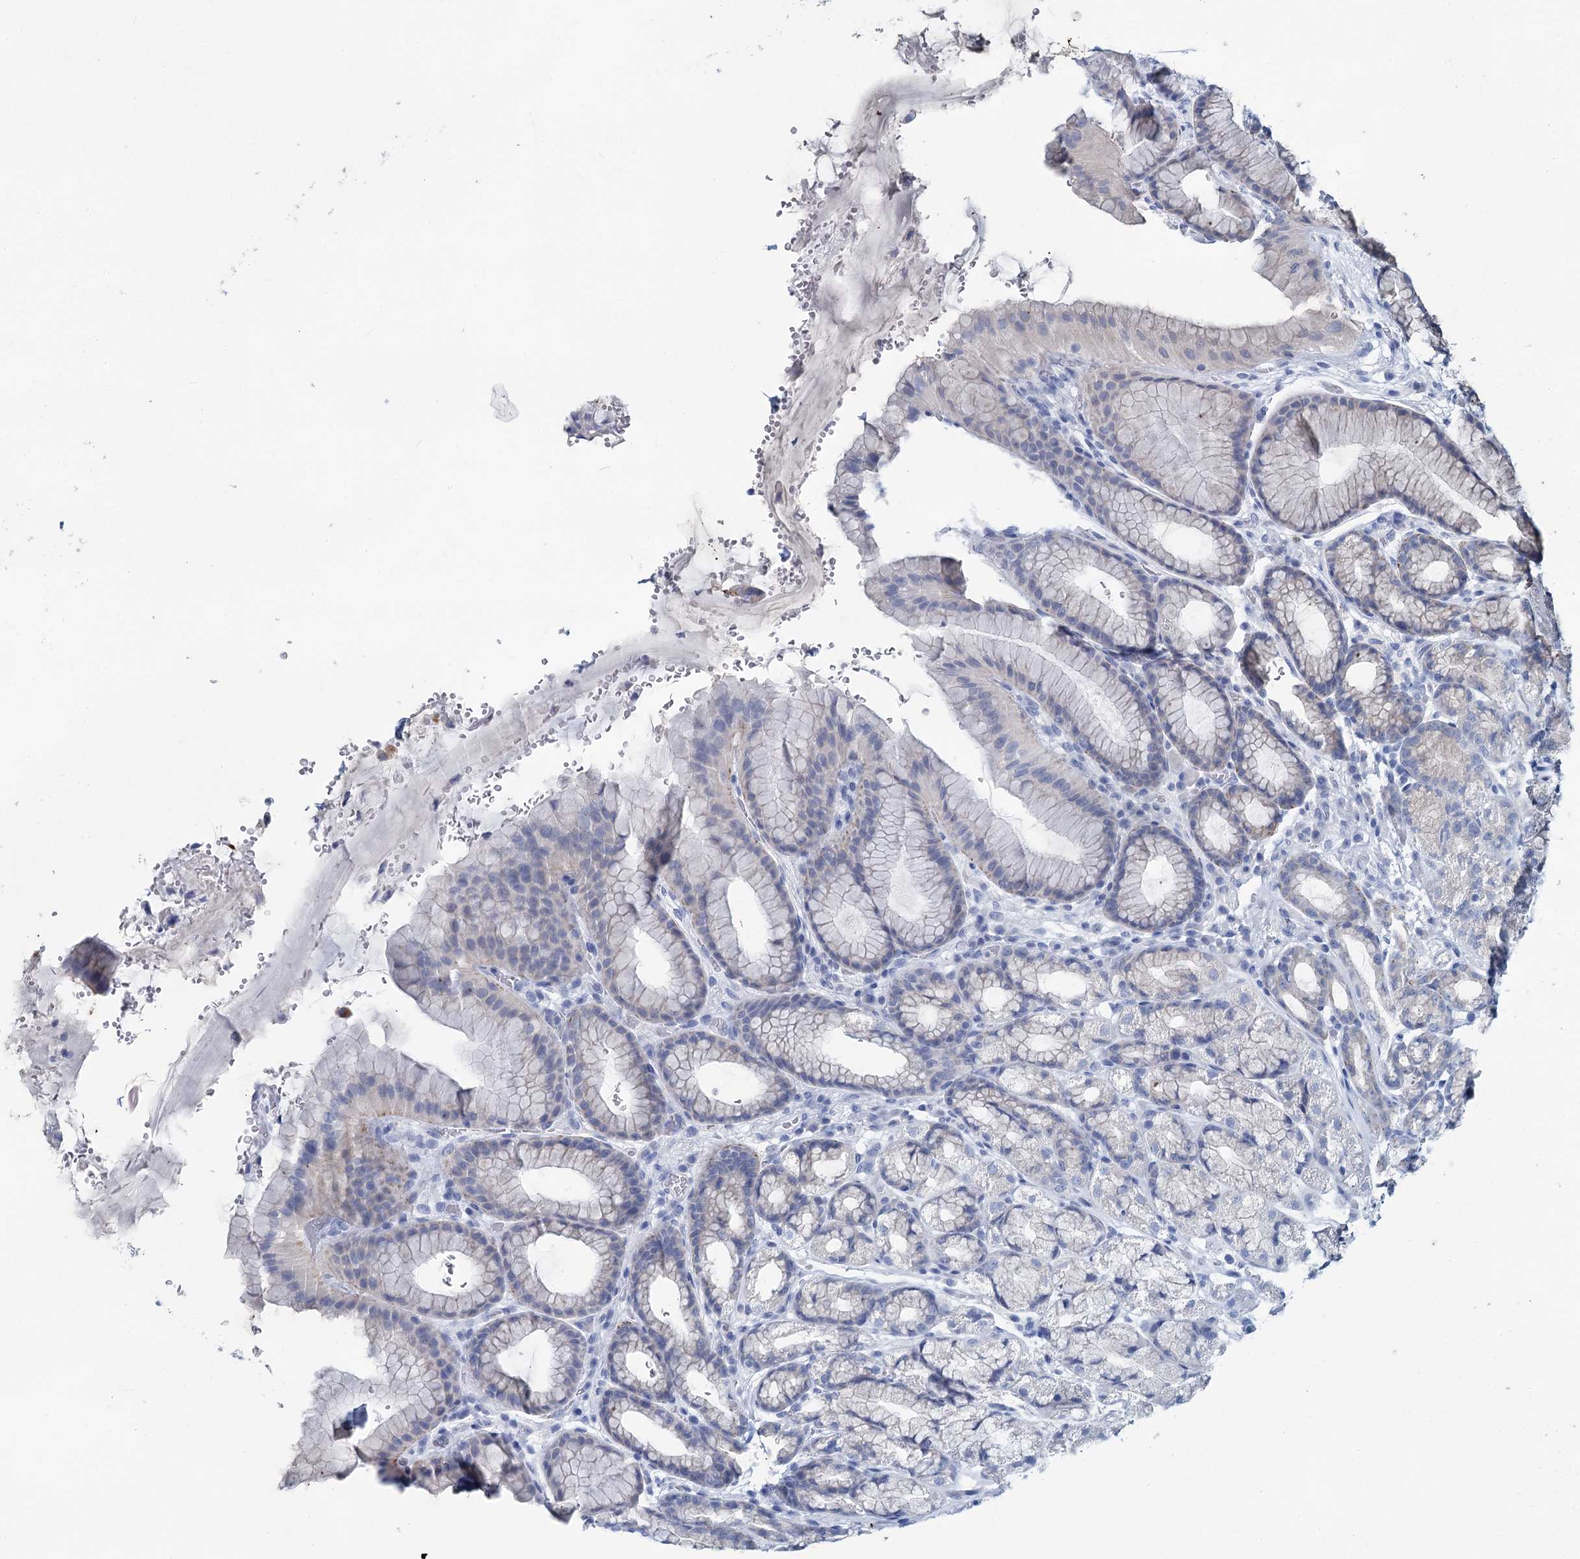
{"staining": {"intensity": "negative", "quantity": "none", "location": "none"}, "tissue": "stomach", "cell_type": "Glandular cells", "image_type": "normal", "snomed": [{"axis": "morphology", "description": "Normal tissue, NOS"}, {"axis": "morphology", "description": "Adenocarcinoma, NOS"}, {"axis": "topography", "description": "Stomach"}], "caption": "This image is of unremarkable stomach stained with immunohistochemistry (IHC) to label a protein in brown with the nuclei are counter-stained blue. There is no staining in glandular cells.", "gene": "METTL7B", "patient": {"sex": "male", "age": 57}}